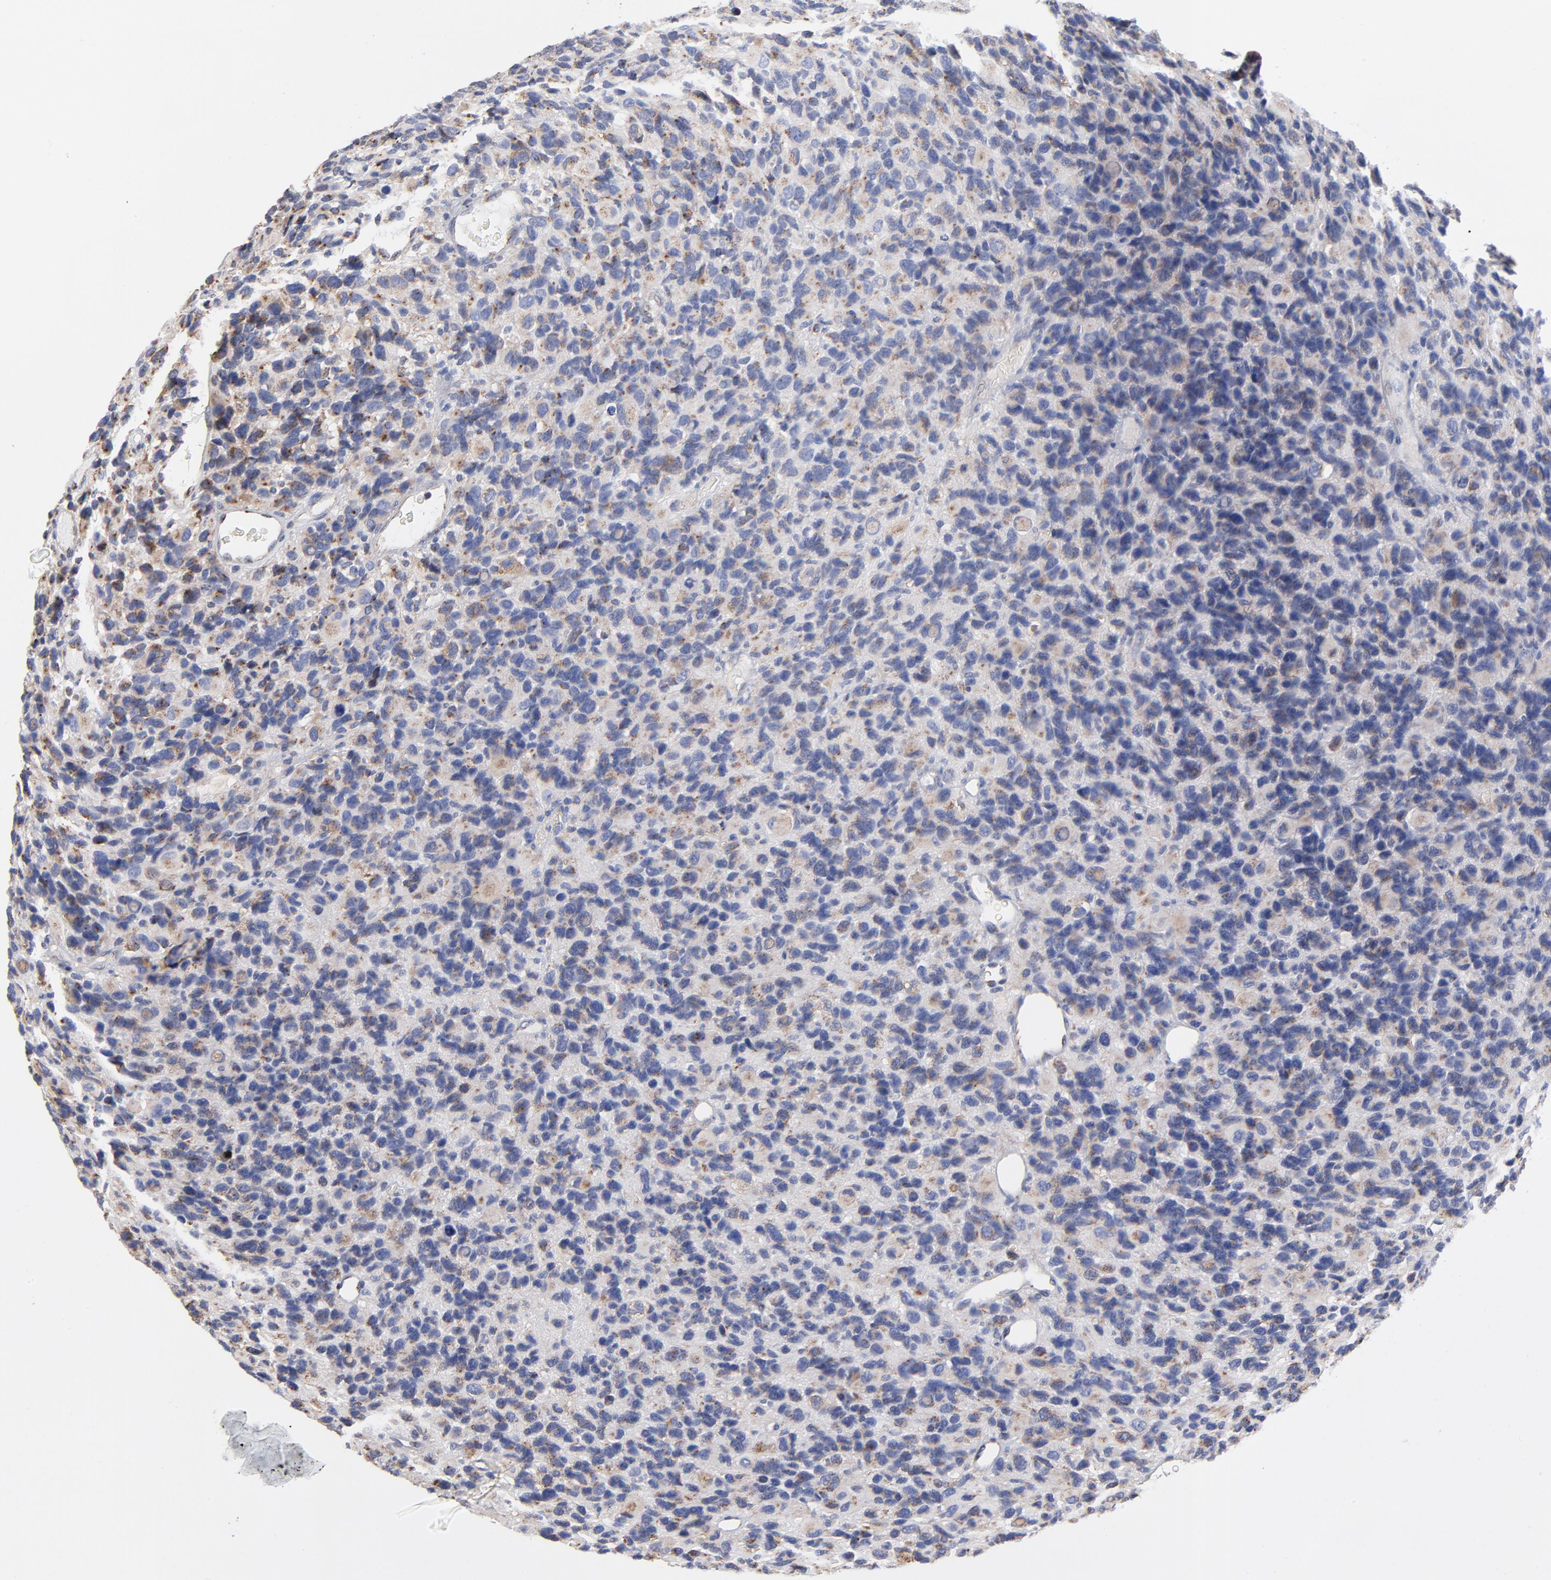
{"staining": {"intensity": "negative", "quantity": "none", "location": "none"}, "tissue": "glioma", "cell_type": "Tumor cells", "image_type": "cancer", "snomed": [{"axis": "morphology", "description": "Glioma, malignant, High grade"}, {"axis": "topography", "description": "Brain"}], "caption": "Tumor cells show no significant protein positivity in high-grade glioma (malignant). The staining was performed using DAB (3,3'-diaminobenzidine) to visualize the protein expression in brown, while the nuclei were stained in blue with hematoxylin (Magnification: 20x).", "gene": "LMAN1", "patient": {"sex": "male", "age": 77}}